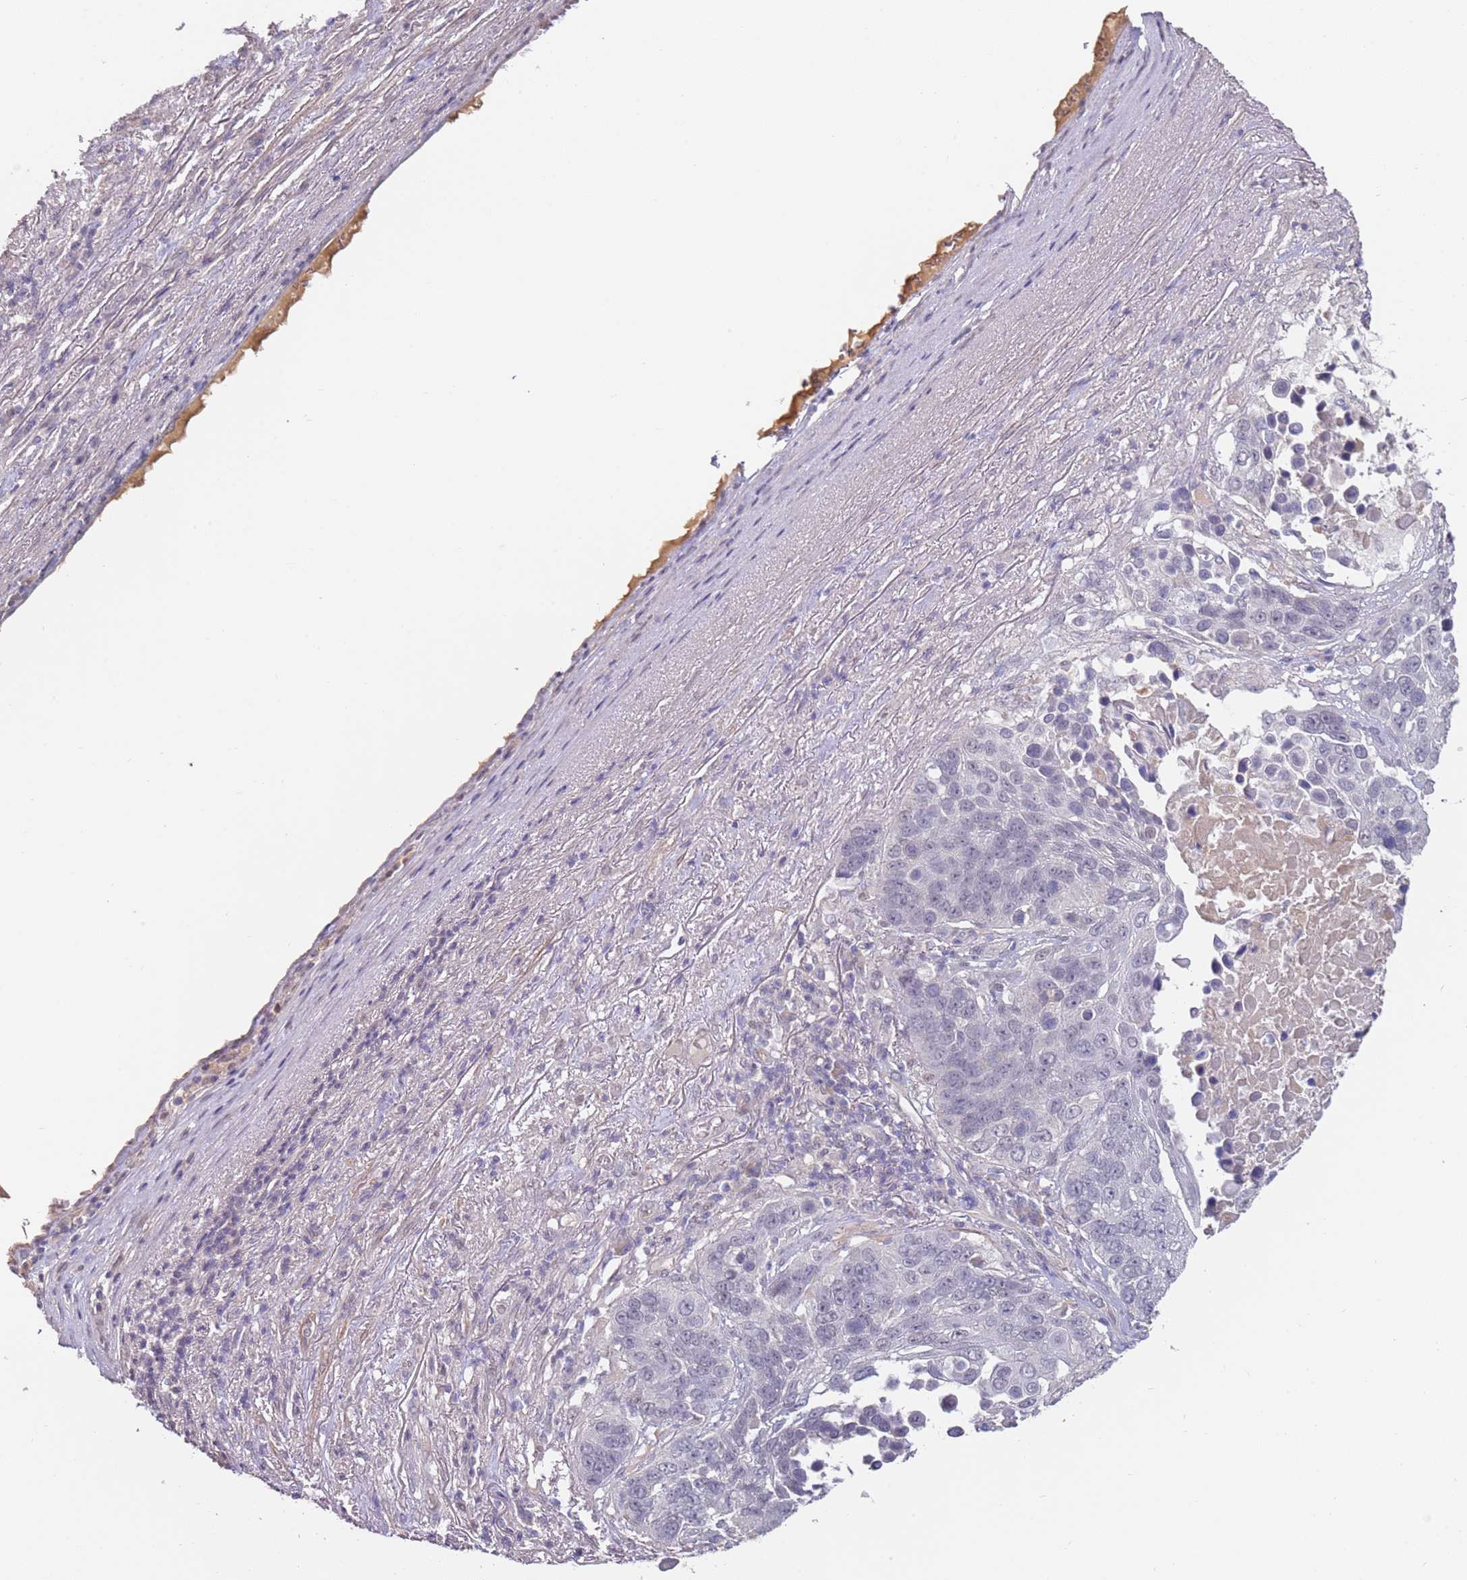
{"staining": {"intensity": "negative", "quantity": "none", "location": "none"}, "tissue": "lung cancer", "cell_type": "Tumor cells", "image_type": "cancer", "snomed": [{"axis": "morphology", "description": "Normal tissue, NOS"}, {"axis": "morphology", "description": "Squamous cell carcinoma, NOS"}, {"axis": "topography", "description": "Lymph node"}, {"axis": "topography", "description": "Lung"}], "caption": "DAB immunohistochemical staining of human lung squamous cell carcinoma demonstrates no significant expression in tumor cells.", "gene": "WDR93", "patient": {"sex": "male", "age": 66}}